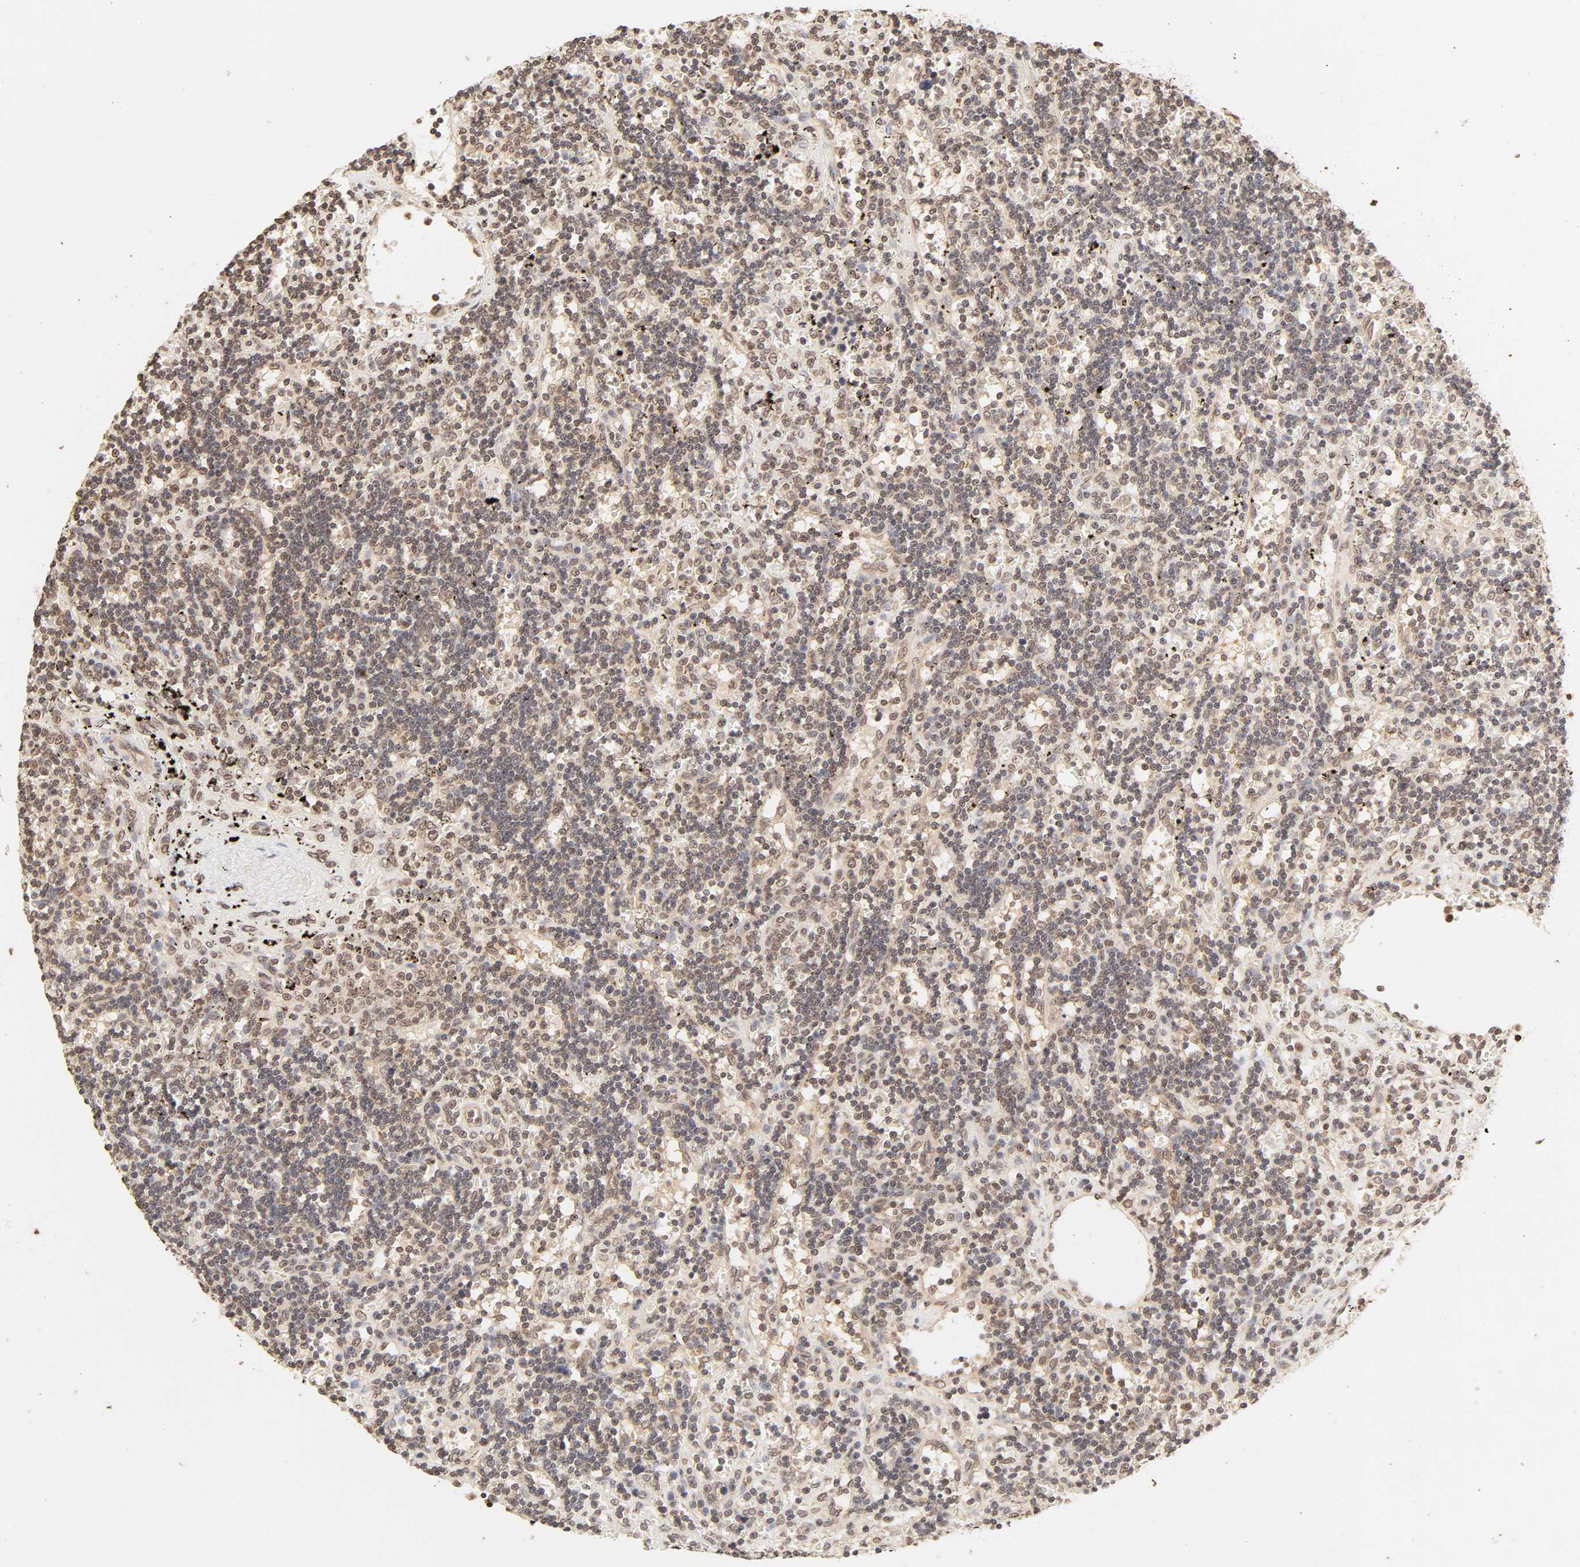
{"staining": {"intensity": "moderate", "quantity": "25%-75%", "location": "cytoplasmic/membranous,nuclear"}, "tissue": "lymphoma", "cell_type": "Tumor cells", "image_type": "cancer", "snomed": [{"axis": "morphology", "description": "Malignant lymphoma, non-Hodgkin's type, Low grade"}, {"axis": "topography", "description": "Spleen"}], "caption": "DAB (3,3'-diaminobenzidine) immunohistochemical staining of human lymphoma shows moderate cytoplasmic/membranous and nuclear protein positivity in approximately 25%-75% of tumor cells.", "gene": "TBL1X", "patient": {"sex": "male", "age": 60}}